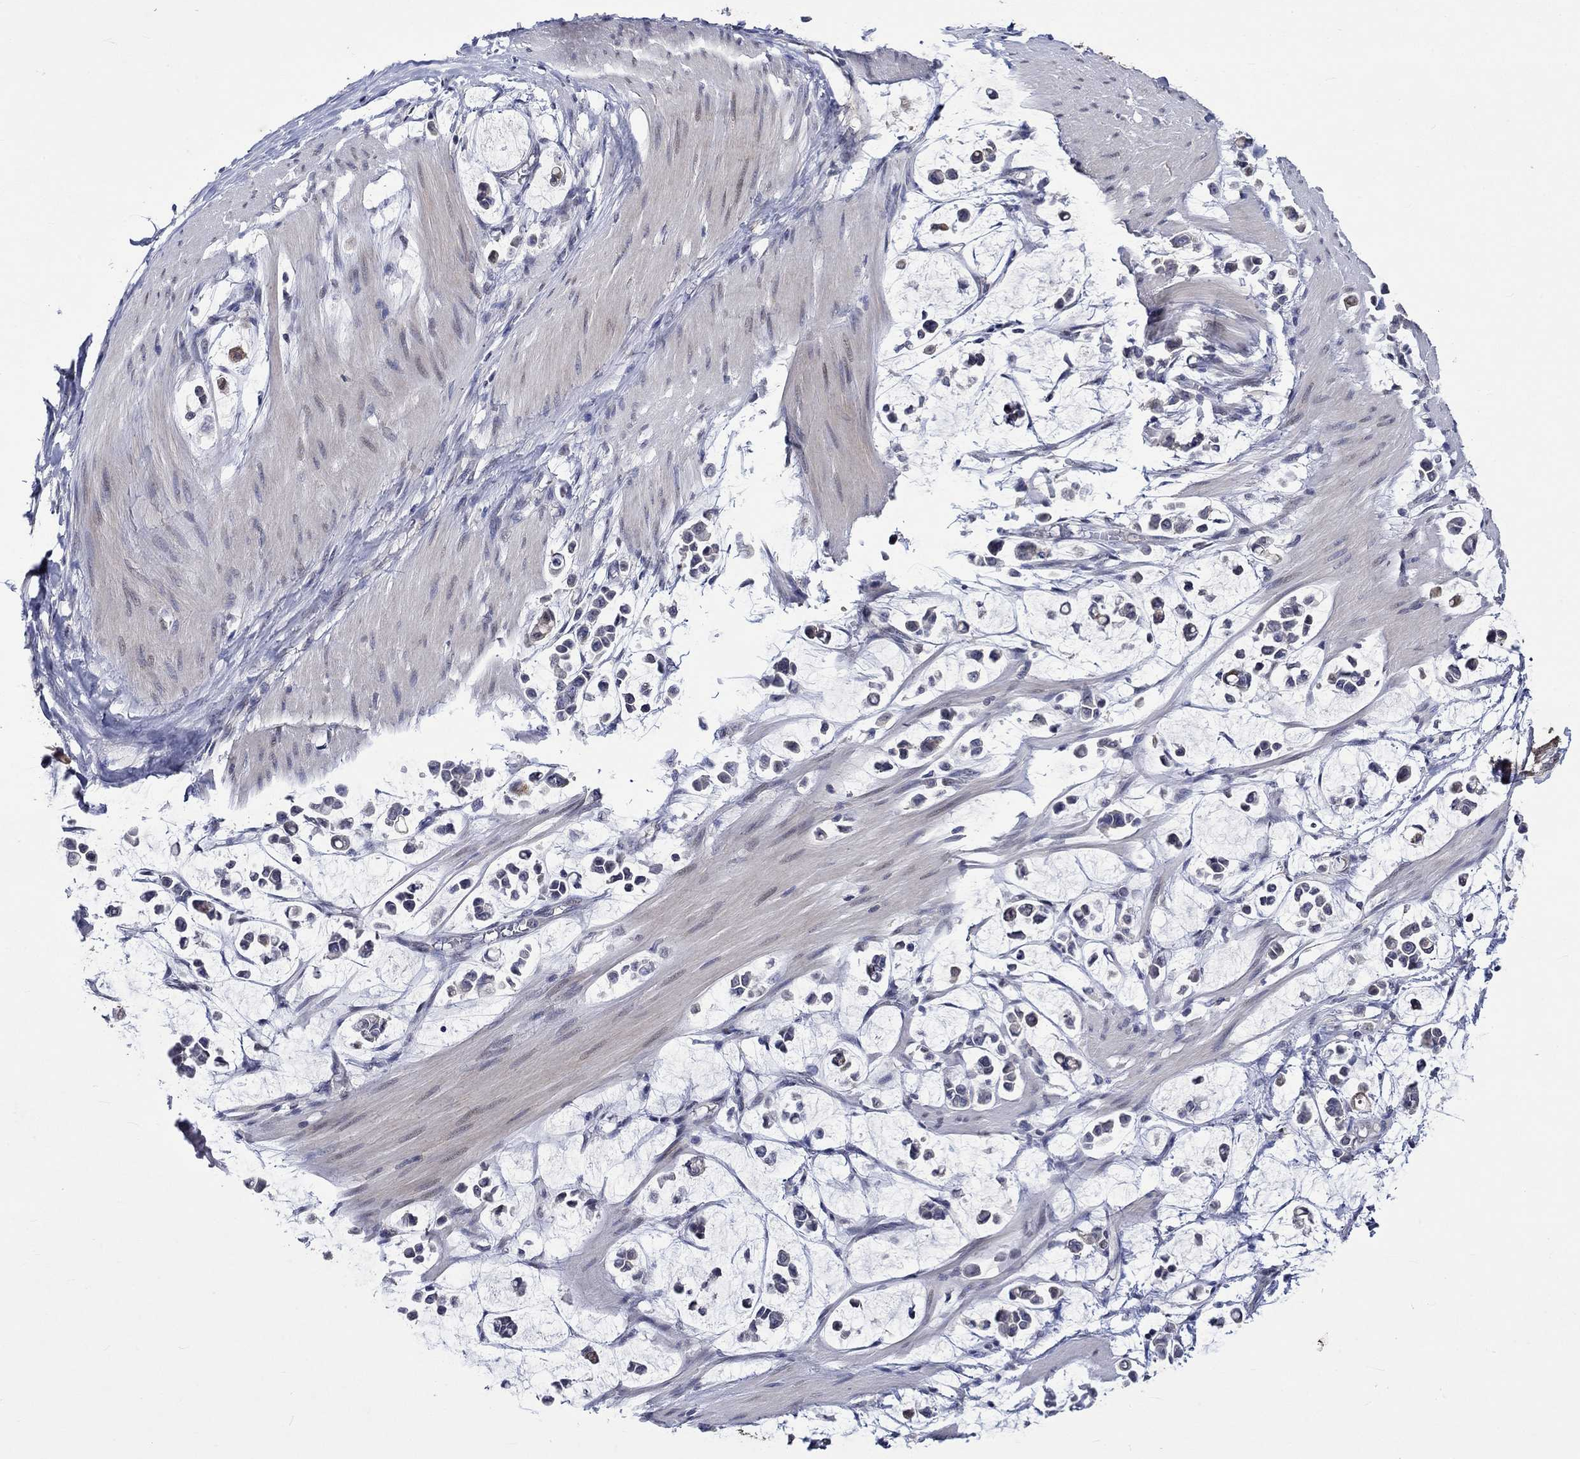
{"staining": {"intensity": "negative", "quantity": "none", "location": "none"}, "tissue": "stomach cancer", "cell_type": "Tumor cells", "image_type": "cancer", "snomed": [{"axis": "morphology", "description": "Adenocarcinoma, NOS"}, {"axis": "topography", "description": "Stomach"}], "caption": "A high-resolution micrograph shows immunohistochemistry staining of stomach cancer, which exhibits no significant positivity in tumor cells.", "gene": "DDX3Y", "patient": {"sex": "male", "age": 82}}